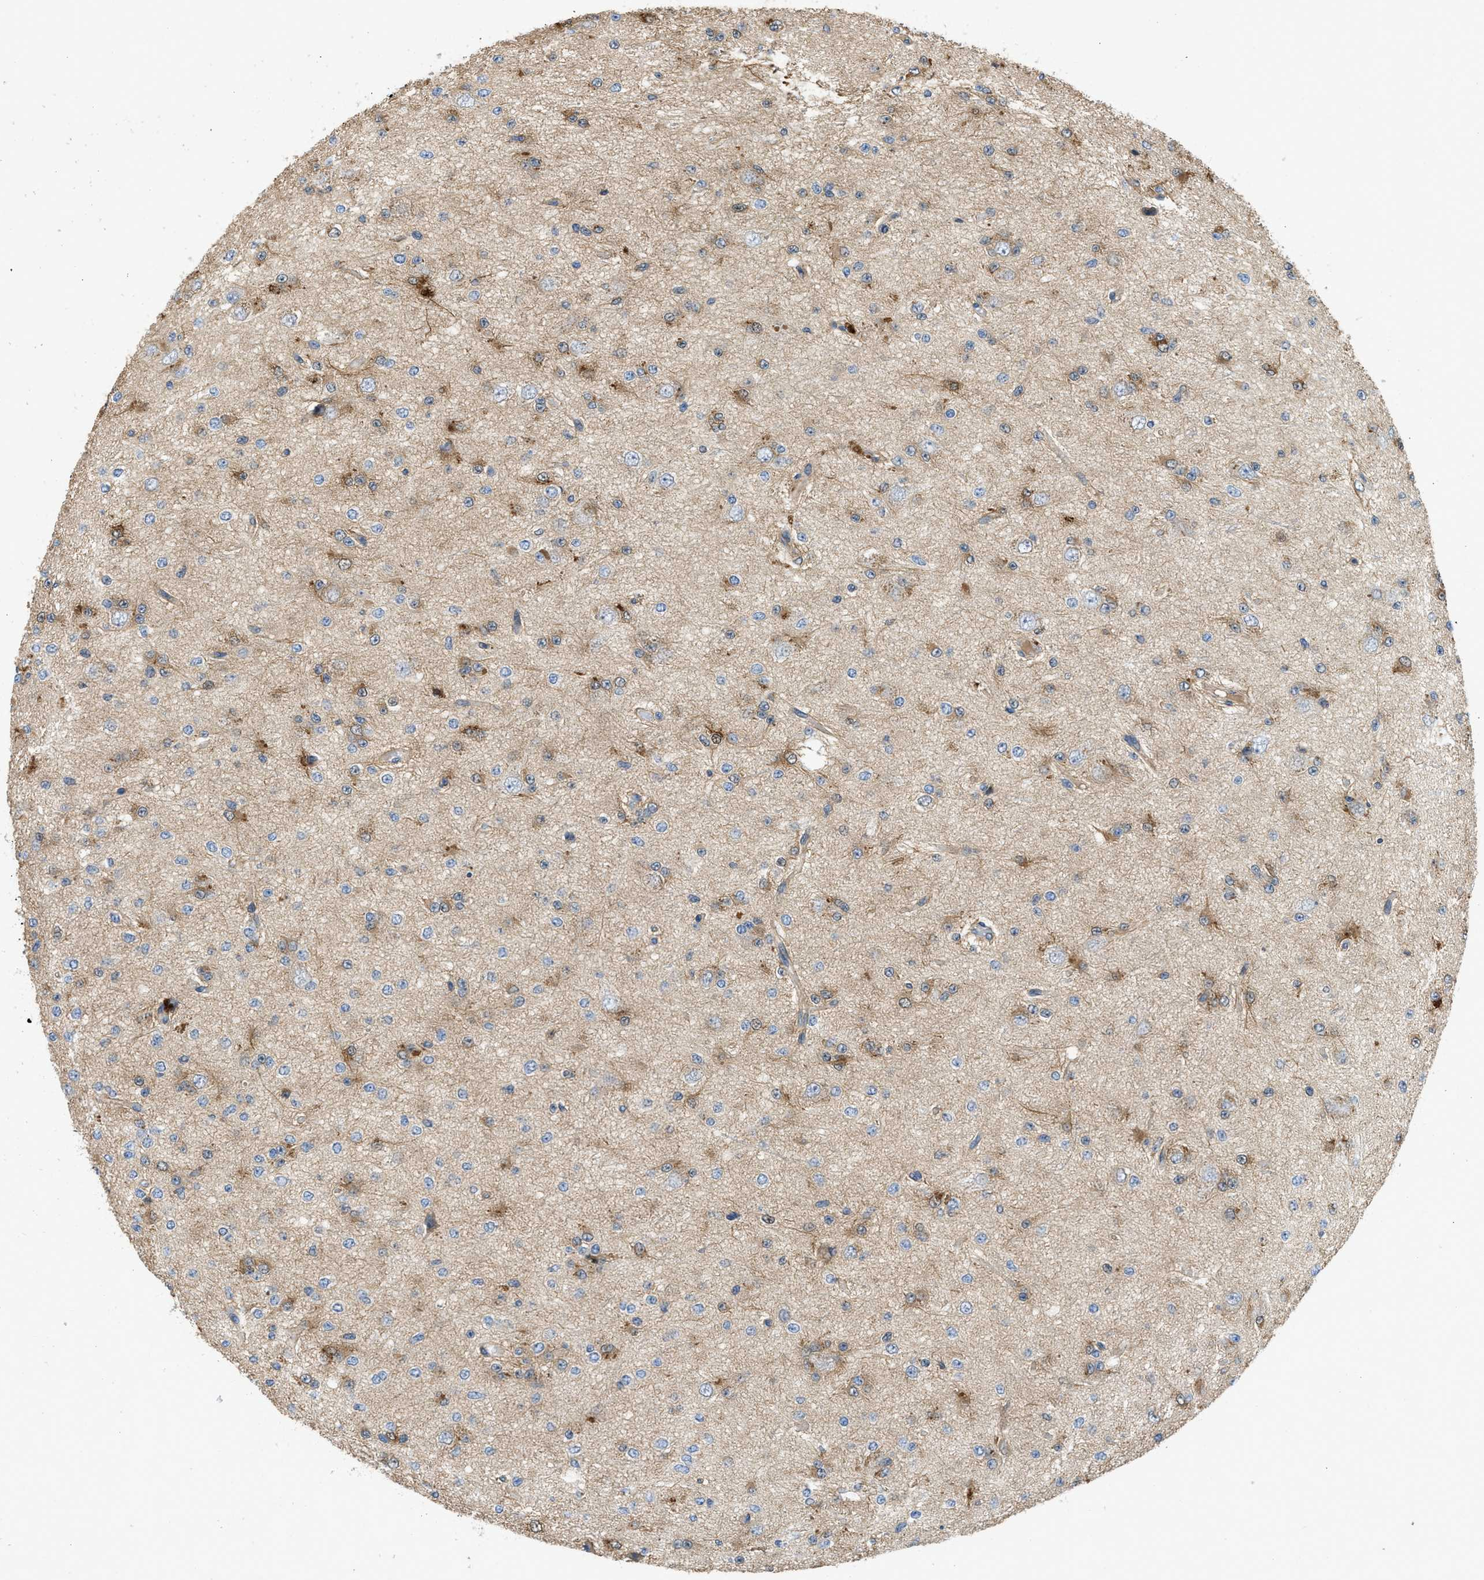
{"staining": {"intensity": "moderate", "quantity": "25%-75%", "location": "cytoplasmic/membranous"}, "tissue": "glioma", "cell_type": "Tumor cells", "image_type": "cancer", "snomed": [{"axis": "morphology", "description": "Glioma, malignant, Low grade"}, {"axis": "topography", "description": "Brain"}], "caption": "DAB immunohistochemical staining of glioma exhibits moderate cytoplasmic/membranous protein positivity in approximately 25%-75% of tumor cells.", "gene": "GPR31", "patient": {"sex": "male", "age": 38}}